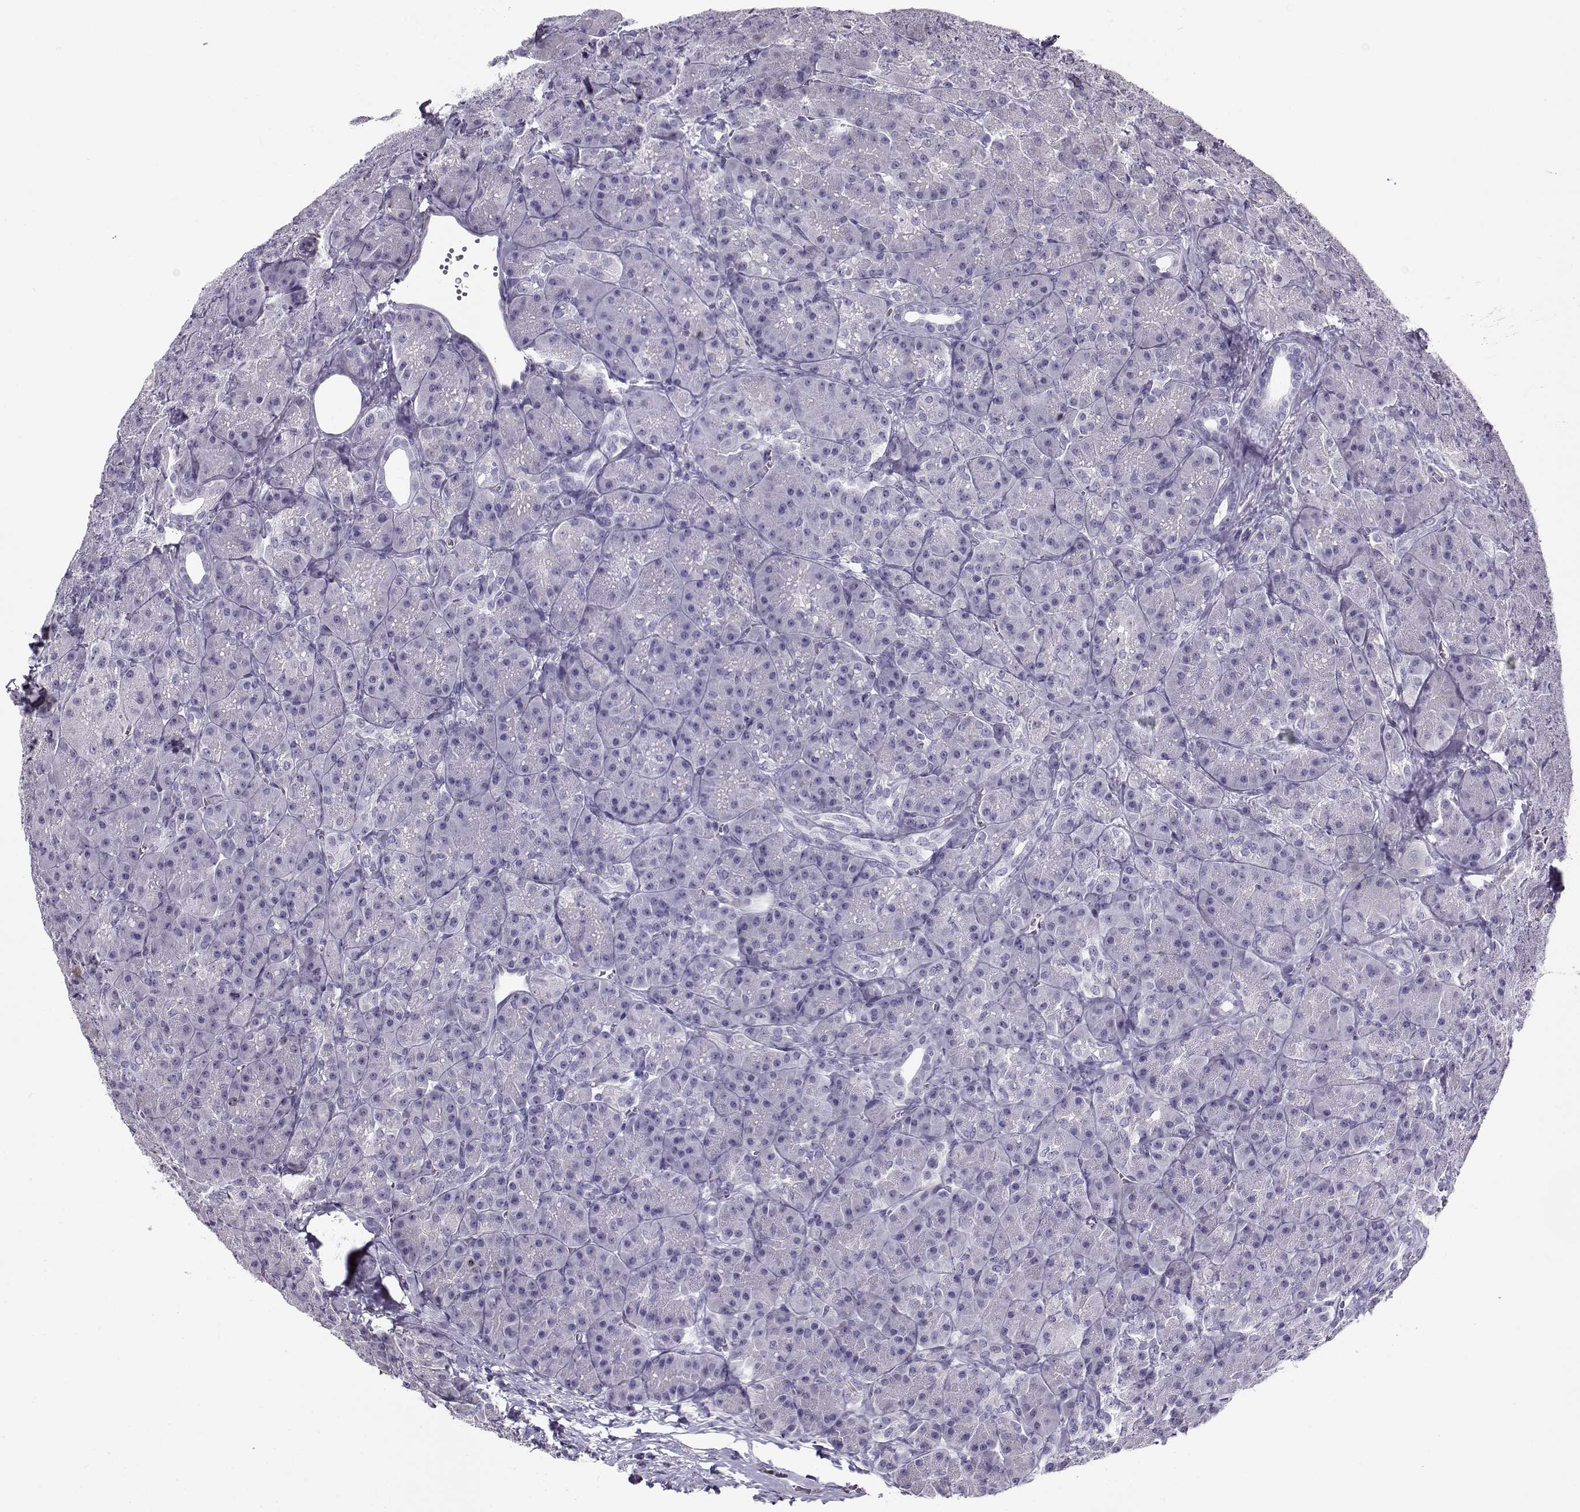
{"staining": {"intensity": "negative", "quantity": "none", "location": "none"}, "tissue": "pancreas", "cell_type": "Exocrine glandular cells", "image_type": "normal", "snomed": [{"axis": "morphology", "description": "Normal tissue, NOS"}, {"axis": "topography", "description": "Pancreas"}], "caption": "Immunohistochemistry (IHC) micrograph of unremarkable pancreas: human pancreas stained with DAB (3,3'-diaminobenzidine) exhibits no significant protein staining in exocrine glandular cells. (Immunohistochemistry (IHC), brightfield microscopy, high magnification).", "gene": "NPW", "patient": {"sex": "male", "age": 57}}